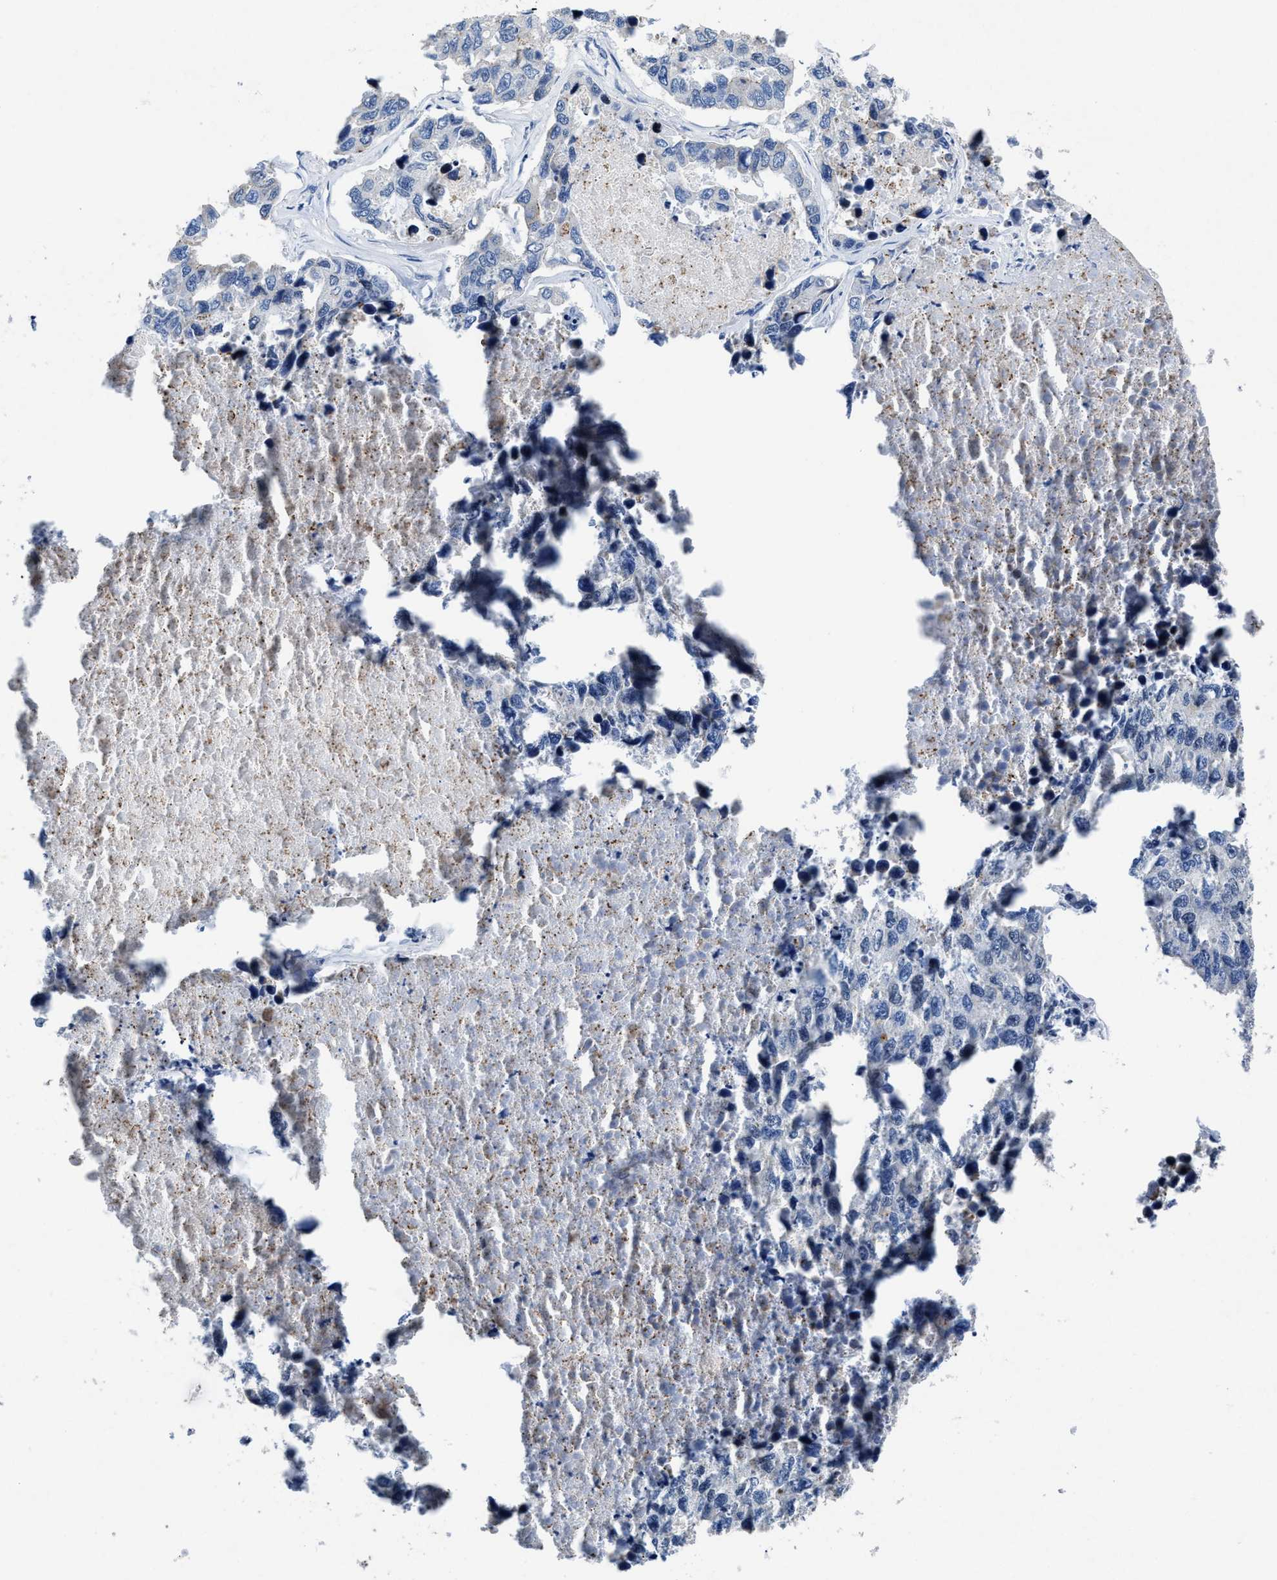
{"staining": {"intensity": "negative", "quantity": "none", "location": "none"}, "tissue": "lung cancer", "cell_type": "Tumor cells", "image_type": "cancer", "snomed": [{"axis": "morphology", "description": "Adenocarcinoma, NOS"}, {"axis": "topography", "description": "Lung"}], "caption": "Tumor cells are negative for brown protein staining in adenocarcinoma (lung).", "gene": "ID3", "patient": {"sex": "male", "age": 64}}